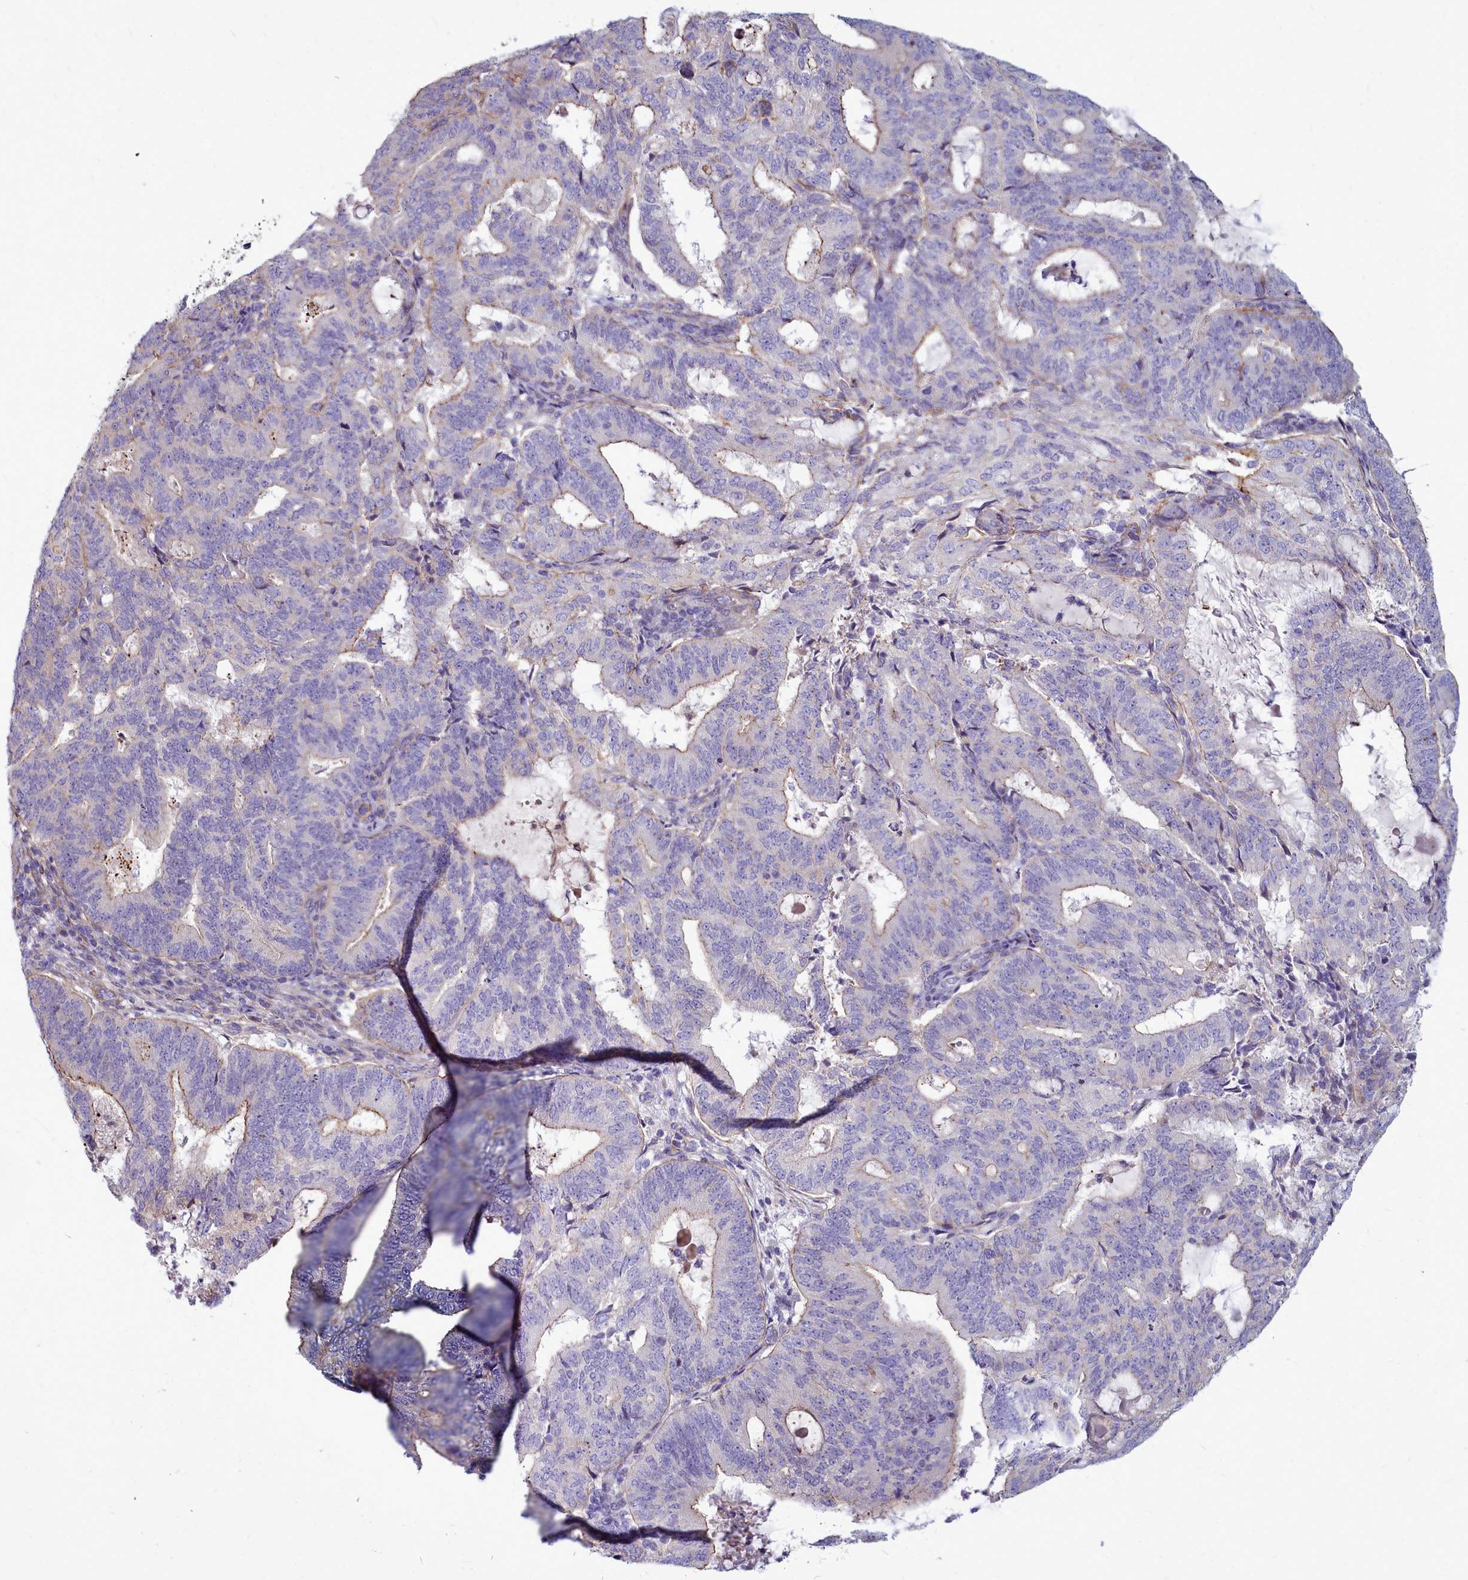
{"staining": {"intensity": "weak", "quantity": "<25%", "location": "cytoplasmic/membranous"}, "tissue": "endometrial cancer", "cell_type": "Tumor cells", "image_type": "cancer", "snomed": [{"axis": "morphology", "description": "Adenocarcinoma, NOS"}, {"axis": "topography", "description": "Endometrium"}], "caption": "Immunohistochemistry (IHC) image of human endometrial adenocarcinoma stained for a protein (brown), which reveals no staining in tumor cells.", "gene": "TTC5", "patient": {"sex": "female", "age": 70}}